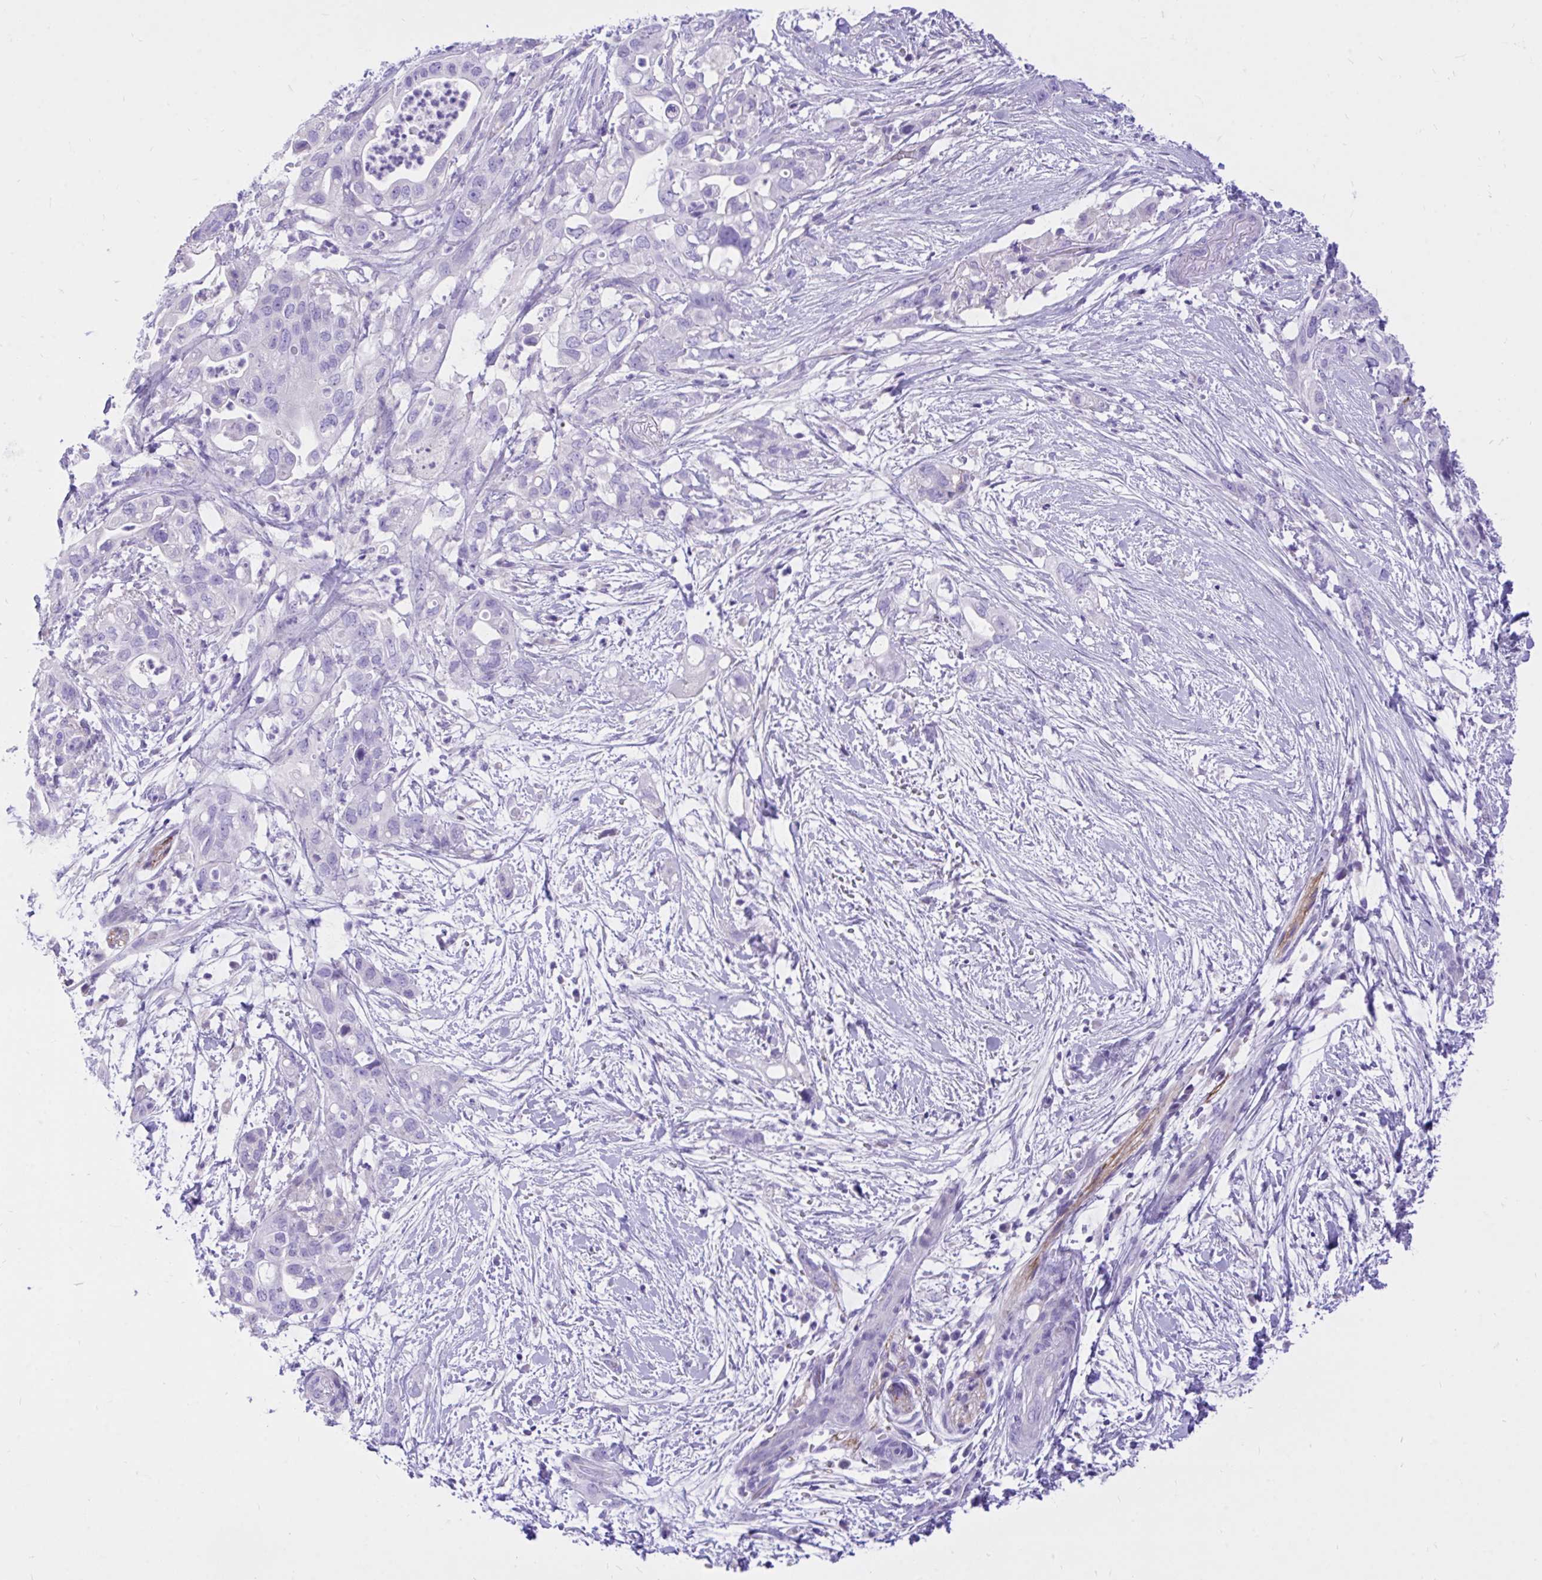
{"staining": {"intensity": "negative", "quantity": "none", "location": "none"}, "tissue": "pancreatic cancer", "cell_type": "Tumor cells", "image_type": "cancer", "snomed": [{"axis": "morphology", "description": "Adenocarcinoma, NOS"}, {"axis": "topography", "description": "Pancreas"}], "caption": "A high-resolution histopathology image shows immunohistochemistry staining of pancreatic adenocarcinoma, which shows no significant expression in tumor cells. Brightfield microscopy of immunohistochemistry (IHC) stained with DAB (brown) and hematoxylin (blue), captured at high magnification.", "gene": "MON1A", "patient": {"sex": "female", "age": 72}}